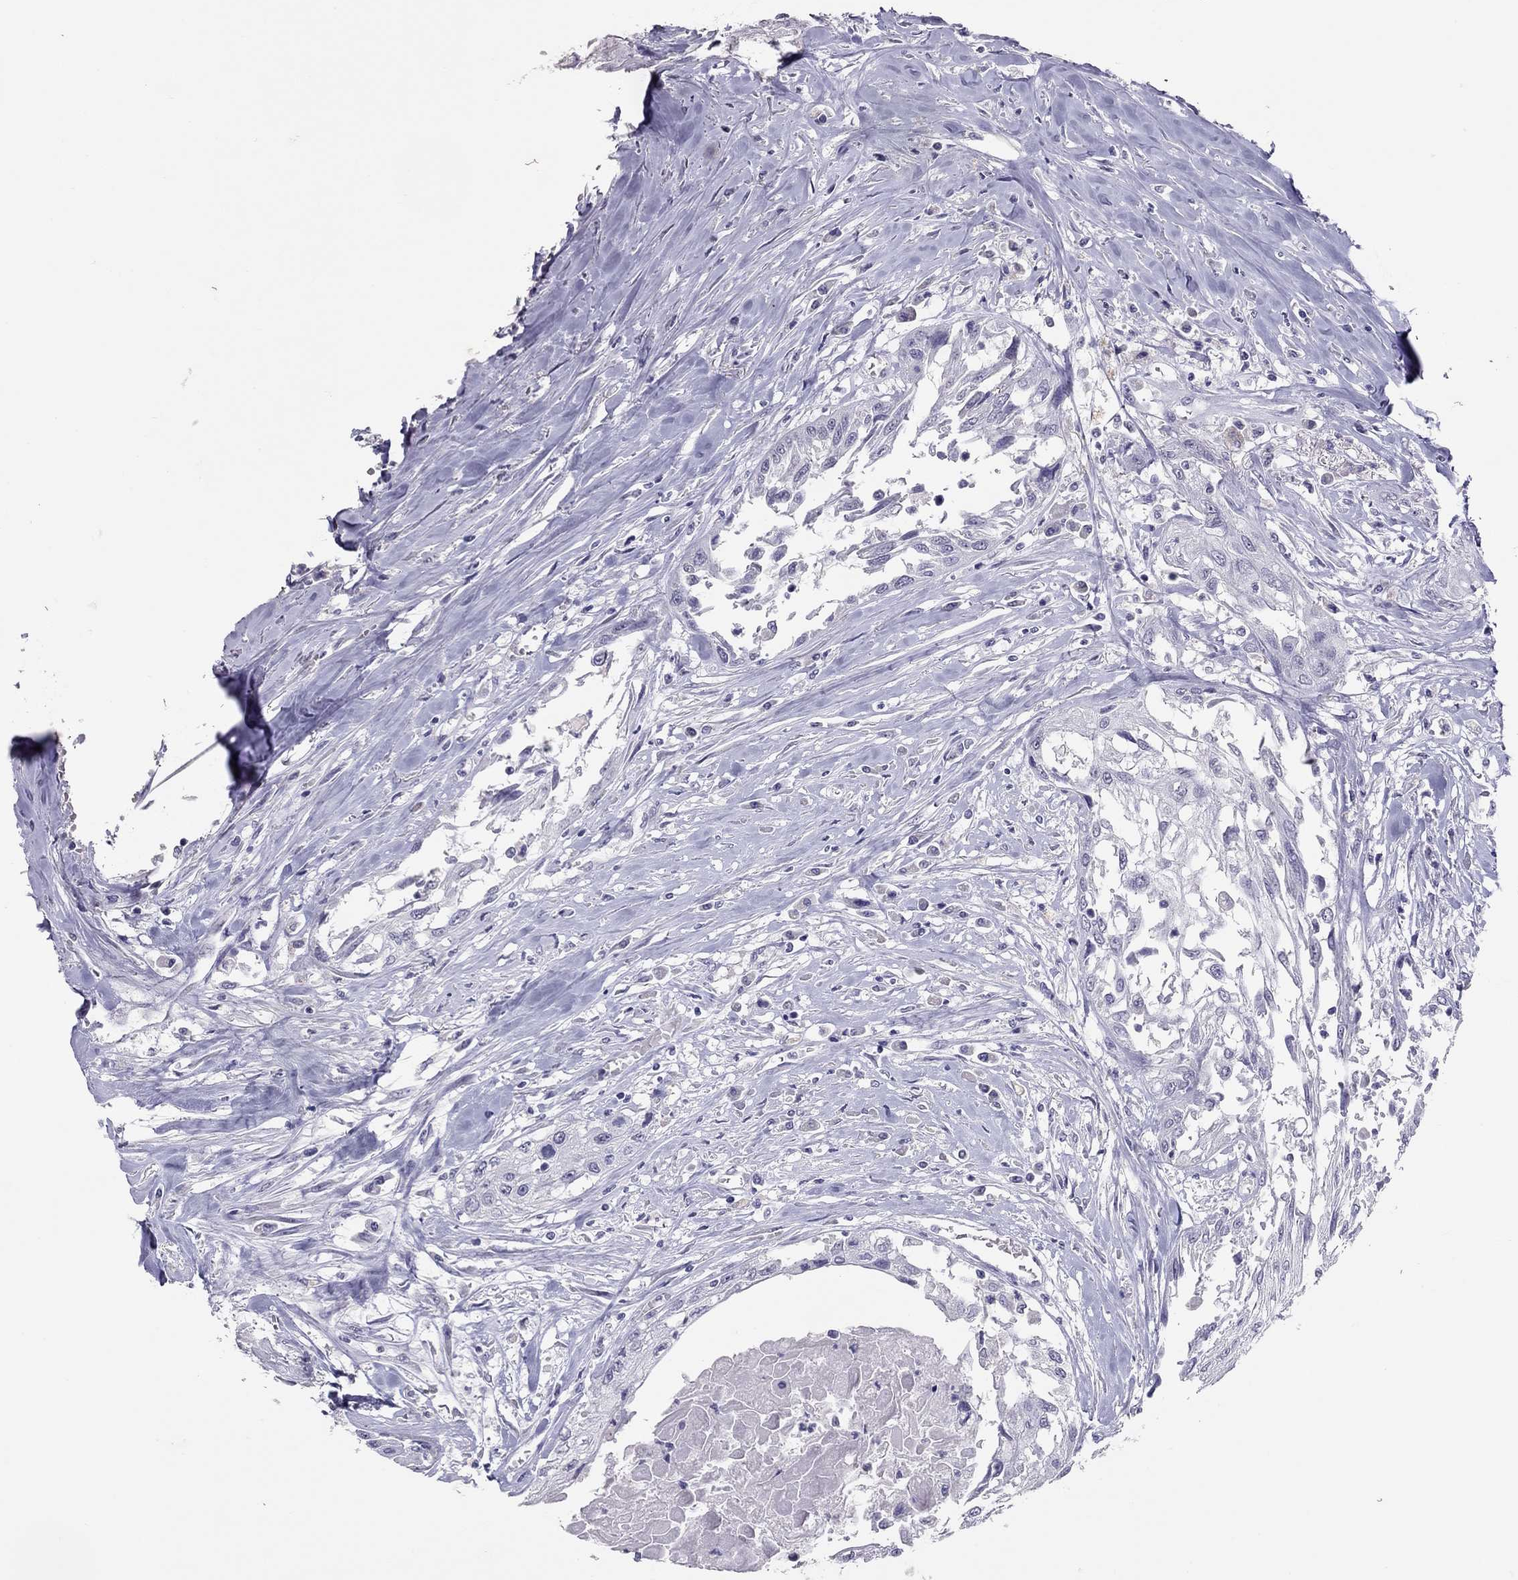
{"staining": {"intensity": "negative", "quantity": "none", "location": "none"}, "tissue": "head and neck cancer", "cell_type": "Tumor cells", "image_type": "cancer", "snomed": [{"axis": "morphology", "description": "Normal tissue, NOS"}, {"axis": "morphology", "description": "Squamous cell carcinoma, NOS"}, {"axis": "topography", "description": "Oral tissue"}, {"axis": "topography", "description": "Peripheral nerve tissue"}, {"axis": "topography", "description": "Head-Neck"}], "caption": "The micrograph reveals no staining of tumor cells in head and neck cancer.", "gene": "PSMB11", "patient": {"sex": "female", "age": 59}}